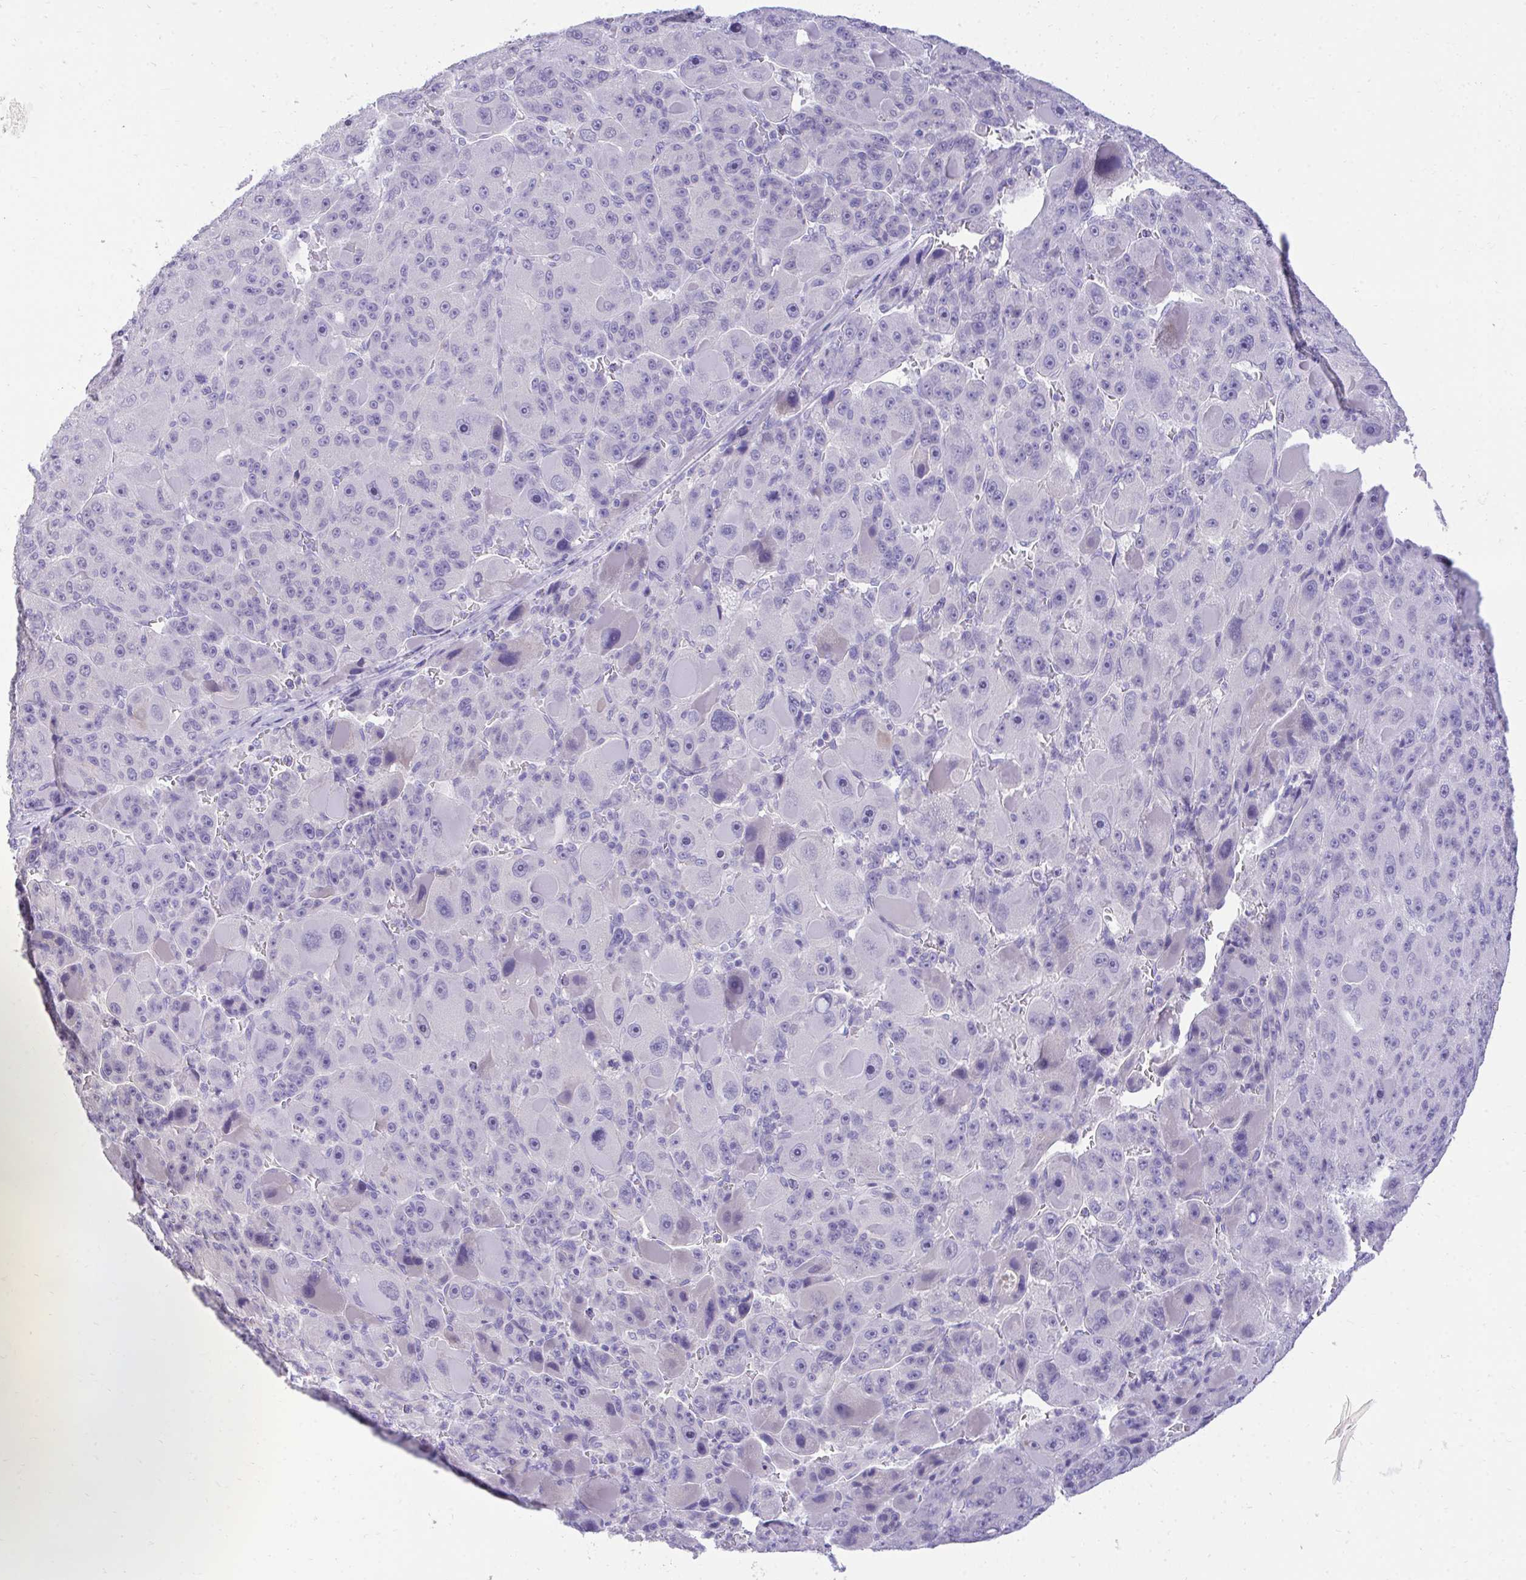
{"staining": {"intensity": "negative", "quantity": "none", "location": "none"}, "tissue": "liver cancer", "cell_type": "Tumor cells", "image_type": "cancer", "snomed": [{"axis": "morphology", "description": "Carcinoma, Hepatocellular, NOS"}, {"axis": "topography", "description": "Liver"}], "caption": "The immunohistochemistry micrograph has no significant expression in tumor cells of hepatocellular carcinoma (liver) tissue.", "gene": "TMCO5A", "patient": {"sex": "male", "age": 76}}